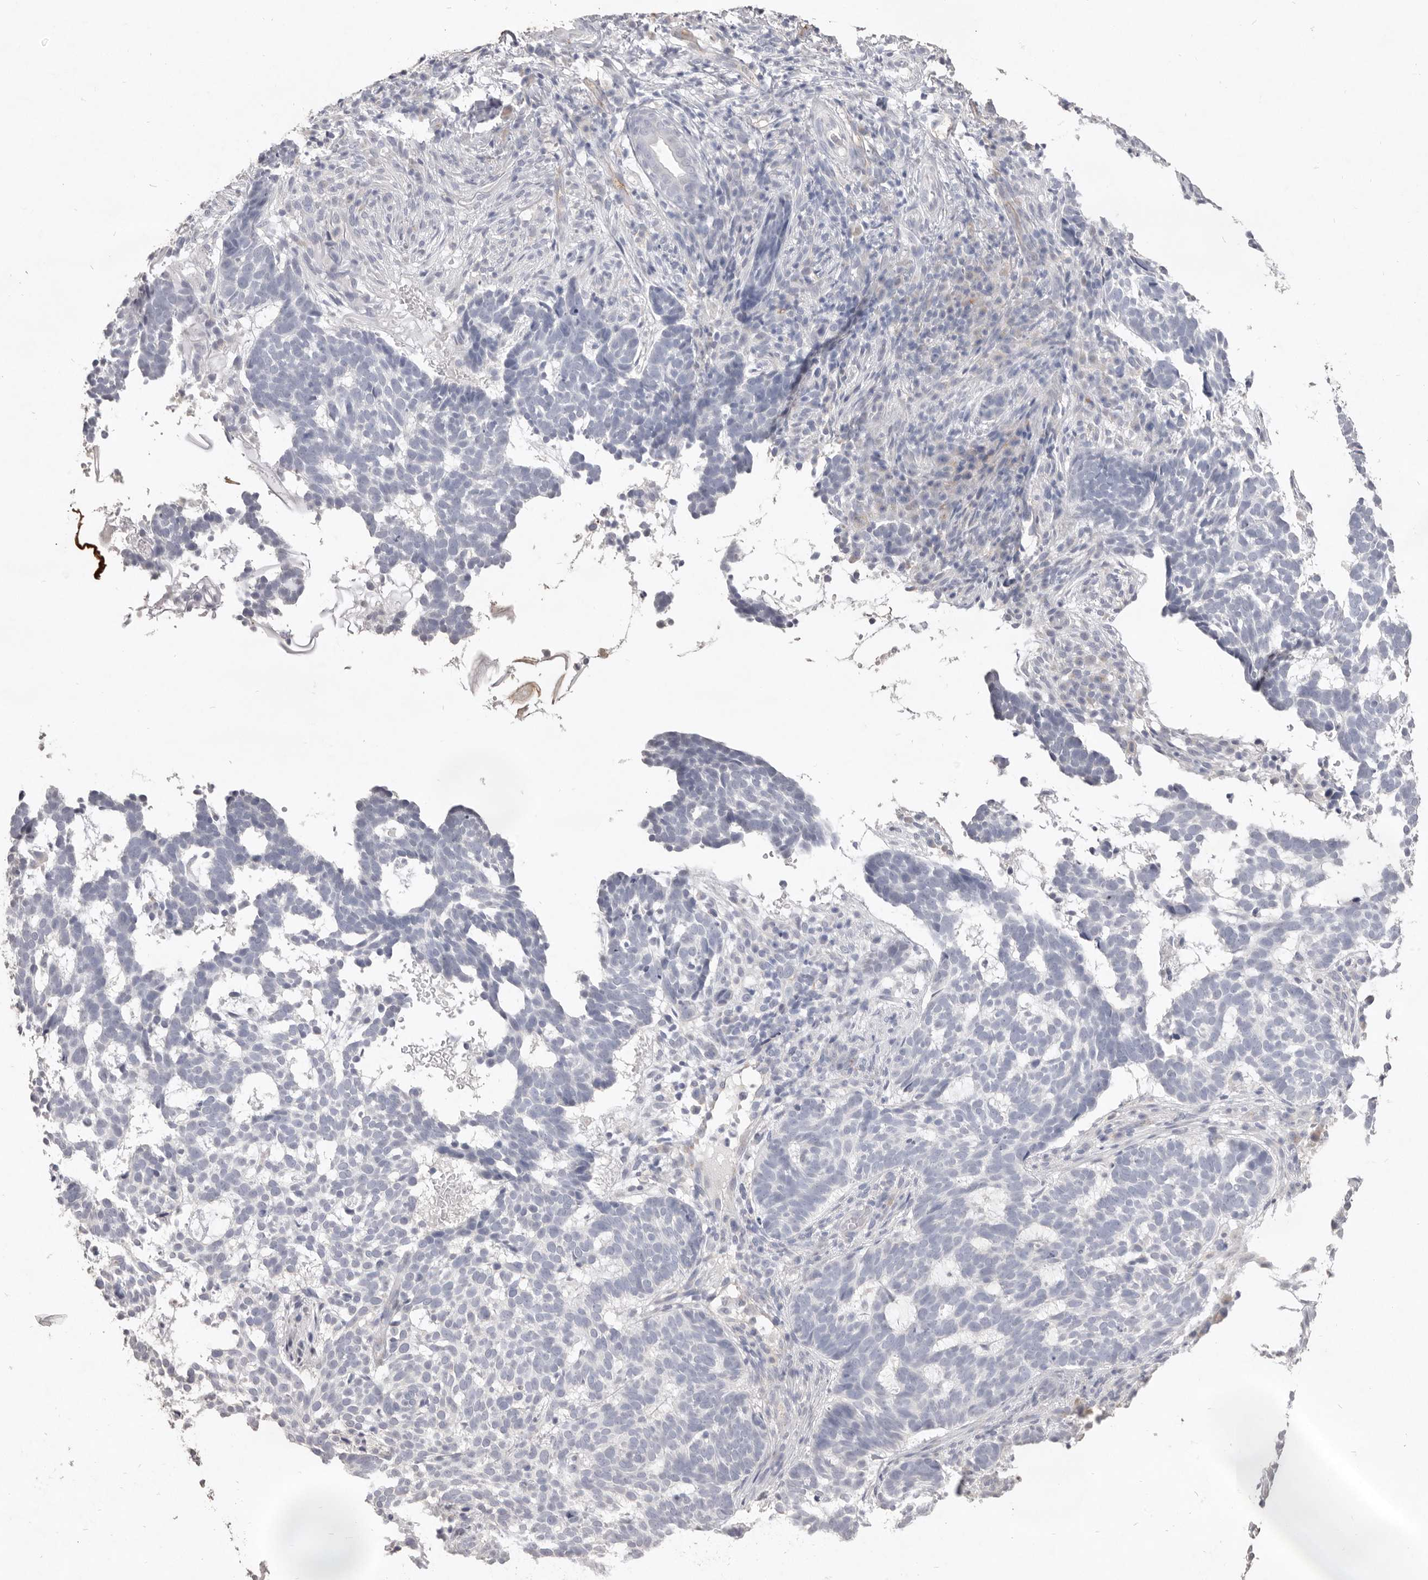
{"staining": {"intensity": "negative", "quantity": "none", "location": "none"}, "tissue": "skin cancer", "cell_type": "Tumor cells", "image_type": "cancer", "snomed": [{"axis": "morphology", "description": "Basal cell carcinoma"}, {"axis": "topography", "description": "Skin"}], "caption": "Immunohistochemical staining of skin basal cell carcinoma shows no significant staining in tumor cells.", "gene": "ZYG11B", "patient": {"sex": "male", "age": 85}}